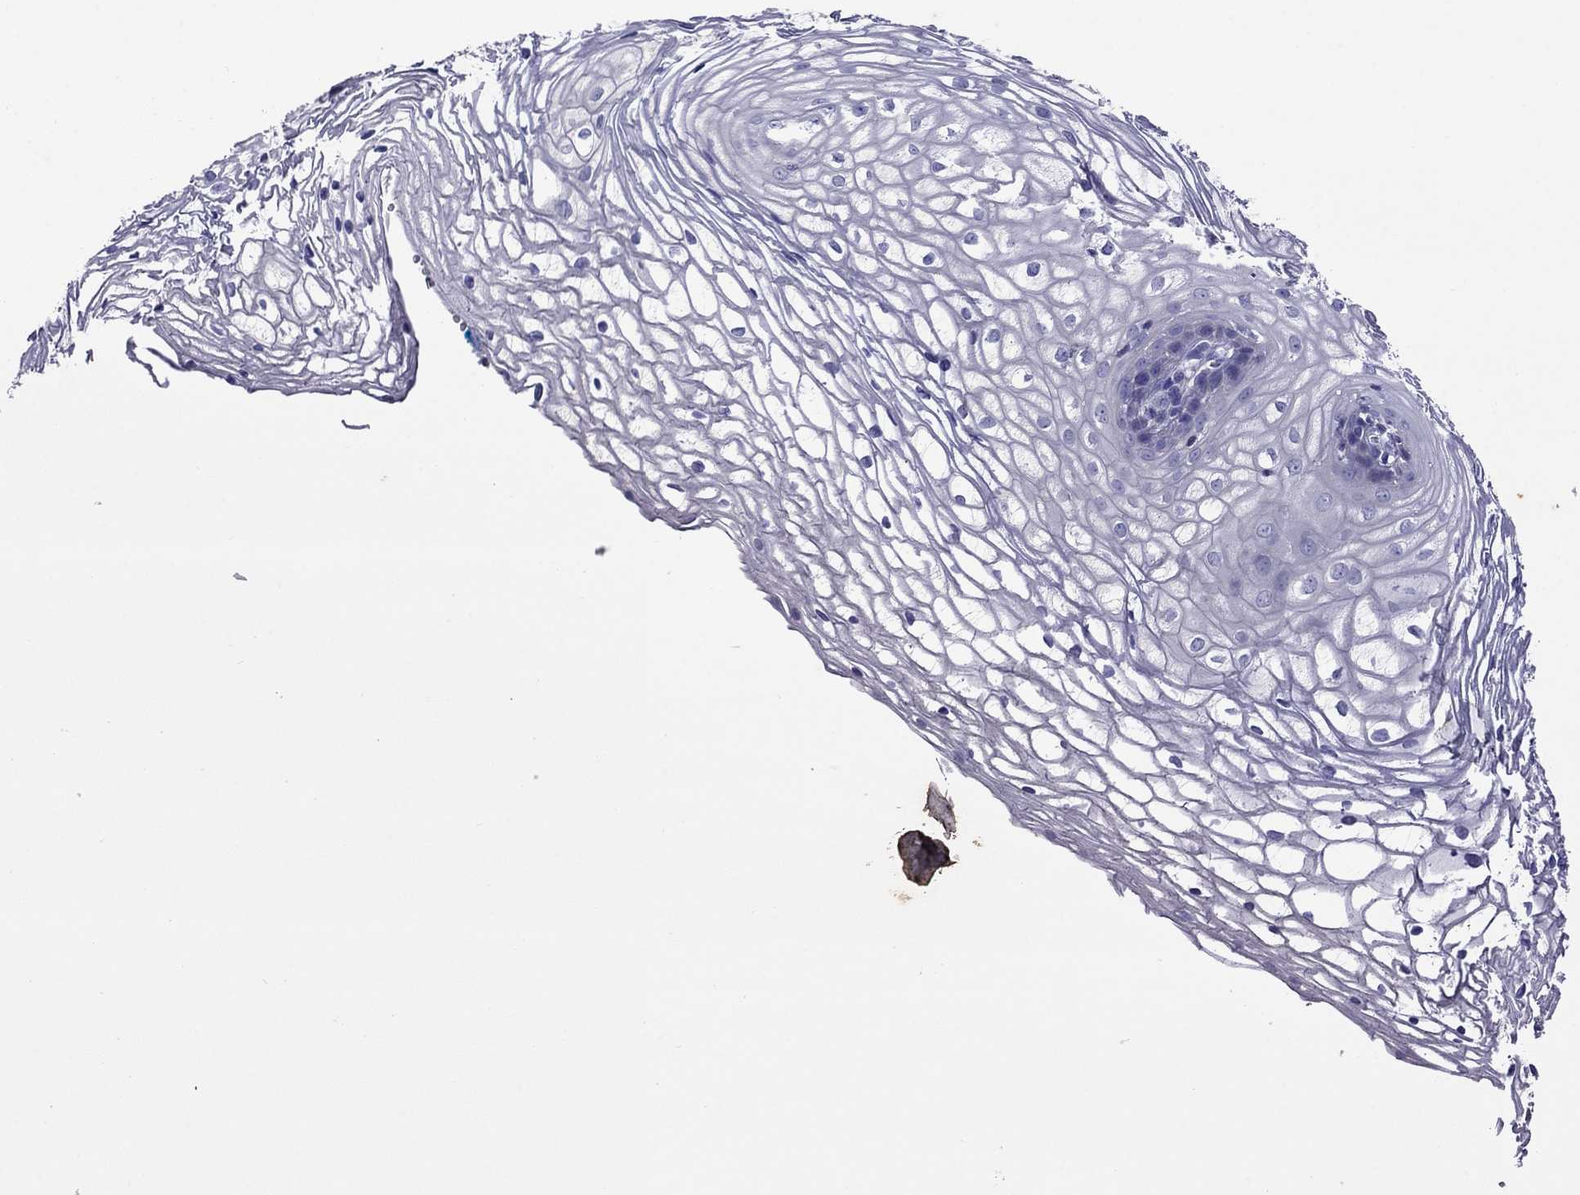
{"staining": {"intensity": "negative", "quantity": "none", "location": "none"}, "tissue": "vagina", "cell_type": "Squamous epithelial cells", "image_type": "normal", "snomed": [{"axis": "morphology", "description": "Normal tissue, NOS"}, {"axis": "topography", "description": "Vagina"}], "caption": "Squamous epithelial cells show no significant expression in unremarkable vagina. (DAB (3,3'-diaminobenzidine) IHC visualized using brightfield microscopy, high magnification).", "gene": "STAR", "patient": {"sex": "female", "age": 34}}